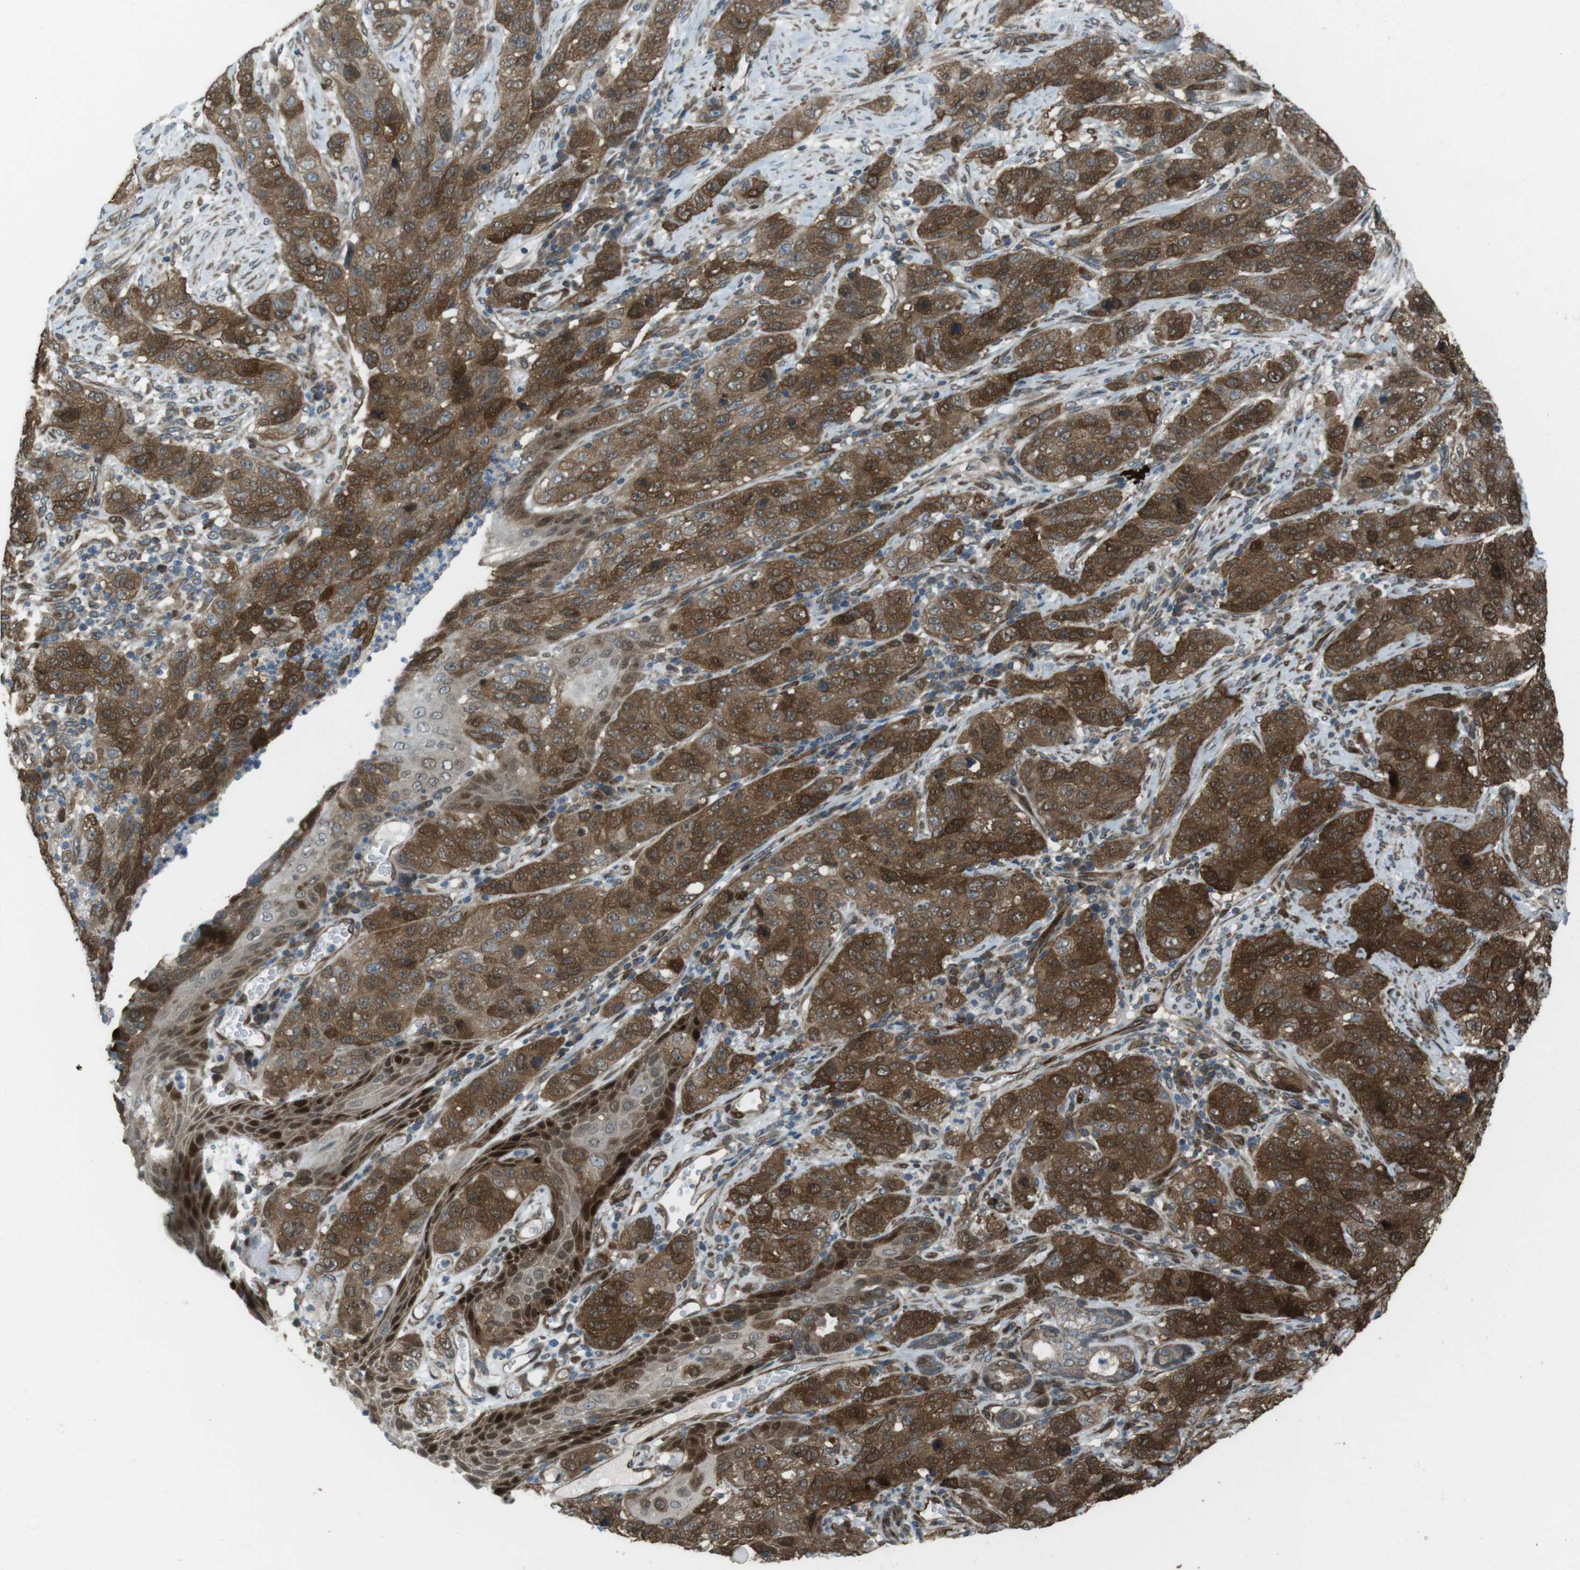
{"staining": {"intensity": "strong", "quantity": ">75%", "location": "cytoplasmic/membranous"}, "tissue": "stomach cancer", "cell_type": "Tumor cells", "image_type": "cancer", "snomed": [{"axis": "morphology", "description": "Adenocarcinoma, NOS"}, {"axis": "topography", "description": "Stomach"}], "caption": "The image reveals staining of stomach adenocarcinoma, revealing strong cytoplasmic/membranous protein staining (brown color) within tumor cells. The staining was performed using DAB (3,3'-diaminobenzidine) to visualize the protein expression in brown, while the nuclei were stained in blue with hematoxylin (Magnification: 20x).", "gene": "ZNF330", "patient": {"sex": "male", "age": 48}}